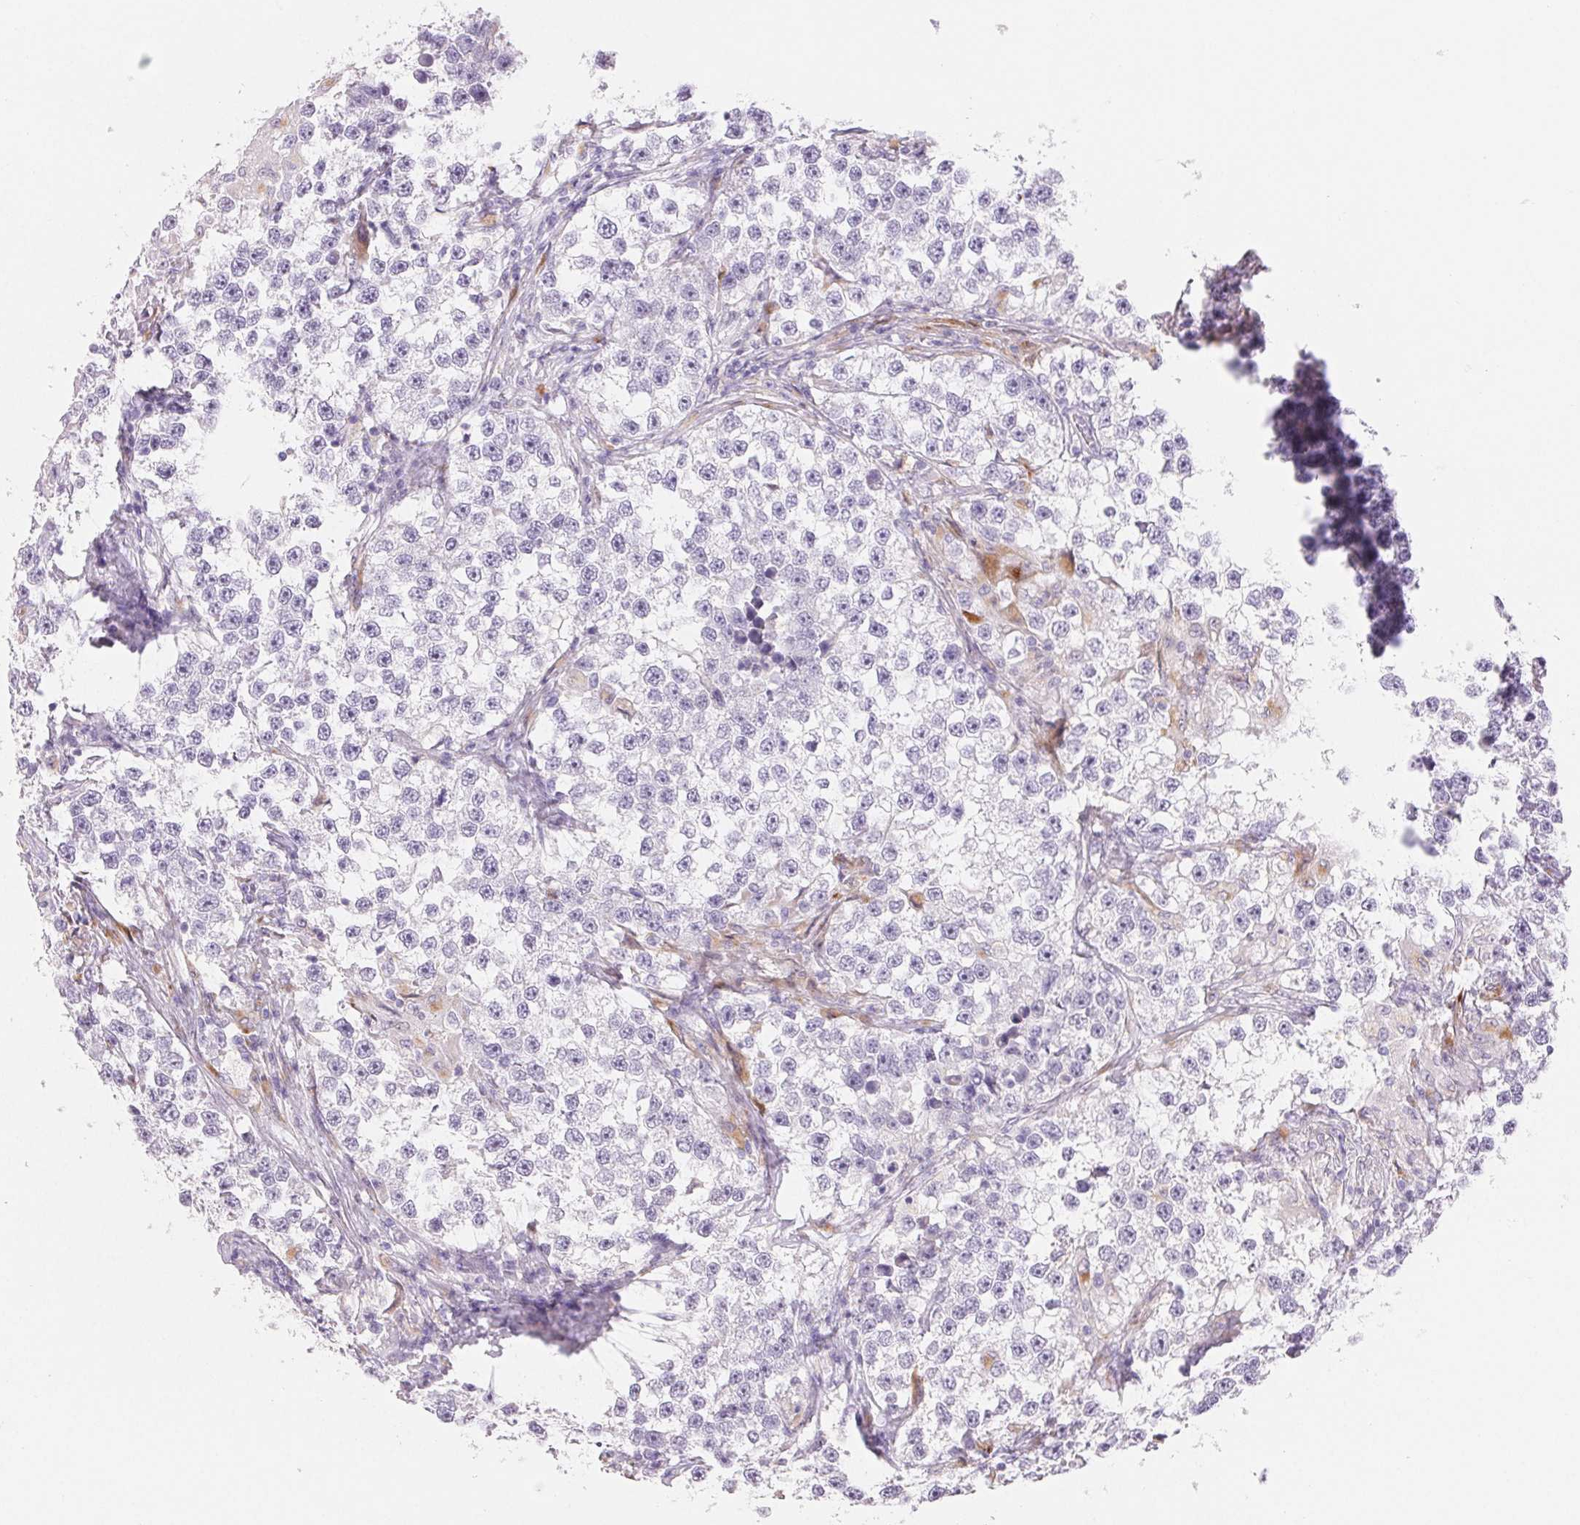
{"staining": {"intensity": "negative", "quantity": "none", "location": "none"}, "tissue": "testis cancer", "cell_type": "Tumor cells", "image_type": "cancer", "snomed": [{"axis": "morphology", "description": "Seminoma, NOS"}, {"axis": "topography", "description": "Testis"}], "caption": "Immunohistochemistry (IHC) photomicrograph of human testis cancer stained for a protein (brown), which reveals no staining in tumor cells. (Stains: DAB immunohistochemistry with hematoxylin counter stain, Microscopy: brightfield microscopy at high magnification).", "gene": "BPIFB2", "patient": {"sex": "male", "age": 46}}